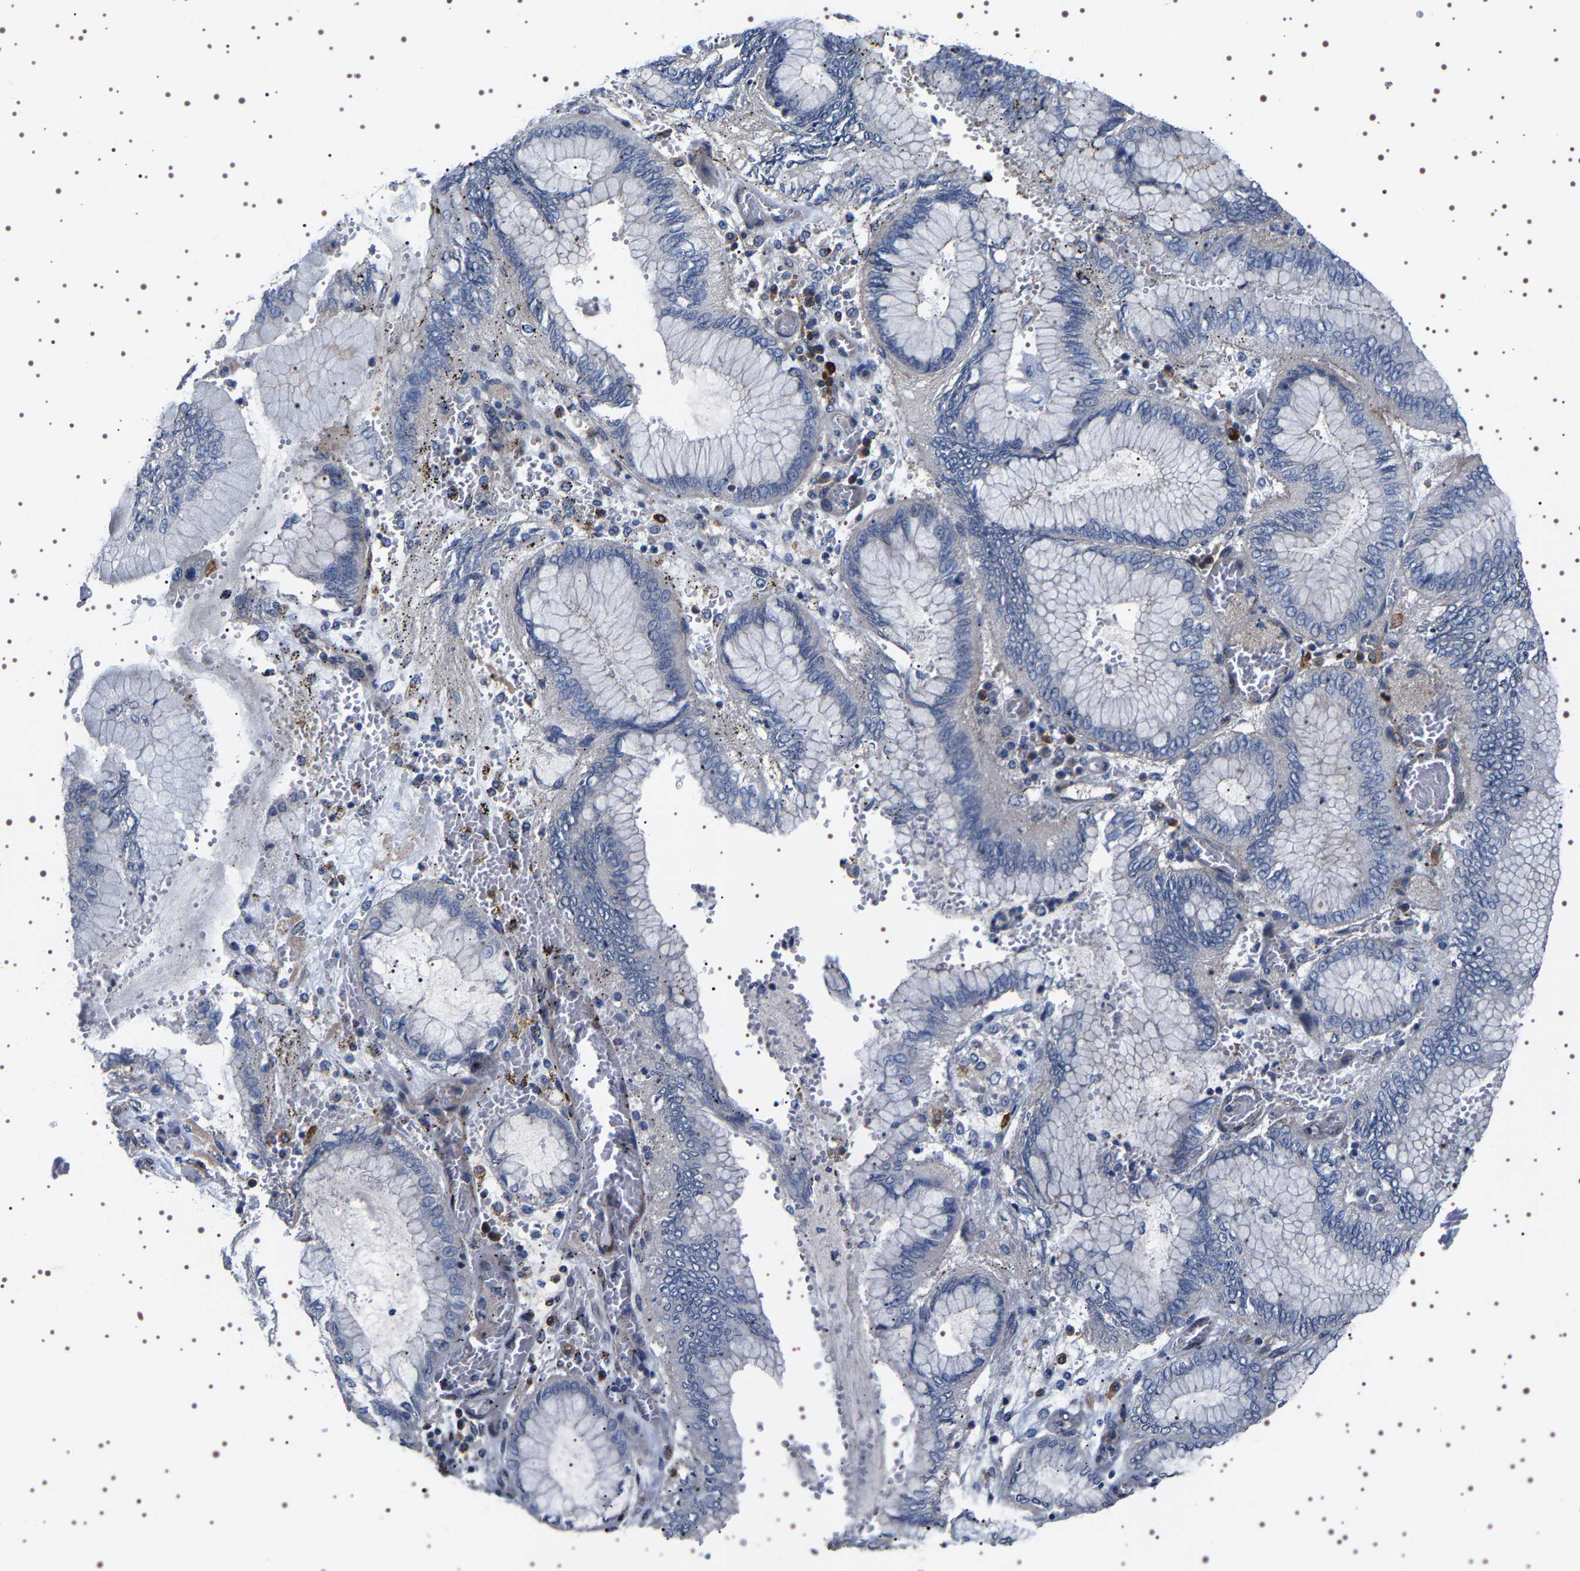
{"staining": {"intensity": "negative", "quantity": "none", "location": "none"}, "tissue": "stomach cancer", "cell_type": "Tumor cells", "image_type": "cancer", "snomed": [{"axis": "morphology", "description": "Normal tissue, NOS"}, {"axis": "morphology", "description": "Adenocarcinoma, NOS"}, {"axis": "topography", "description": "Stomach, upper"}, {"axis": "topography", "description": "Stomach"}], "caption": "IHC photomicrograph of stomach cancer stained for a protein (brown), which shows no positivity in tumor cells.", "gene": "ALPL", "patient": {"sex": "male", "age": 76}}